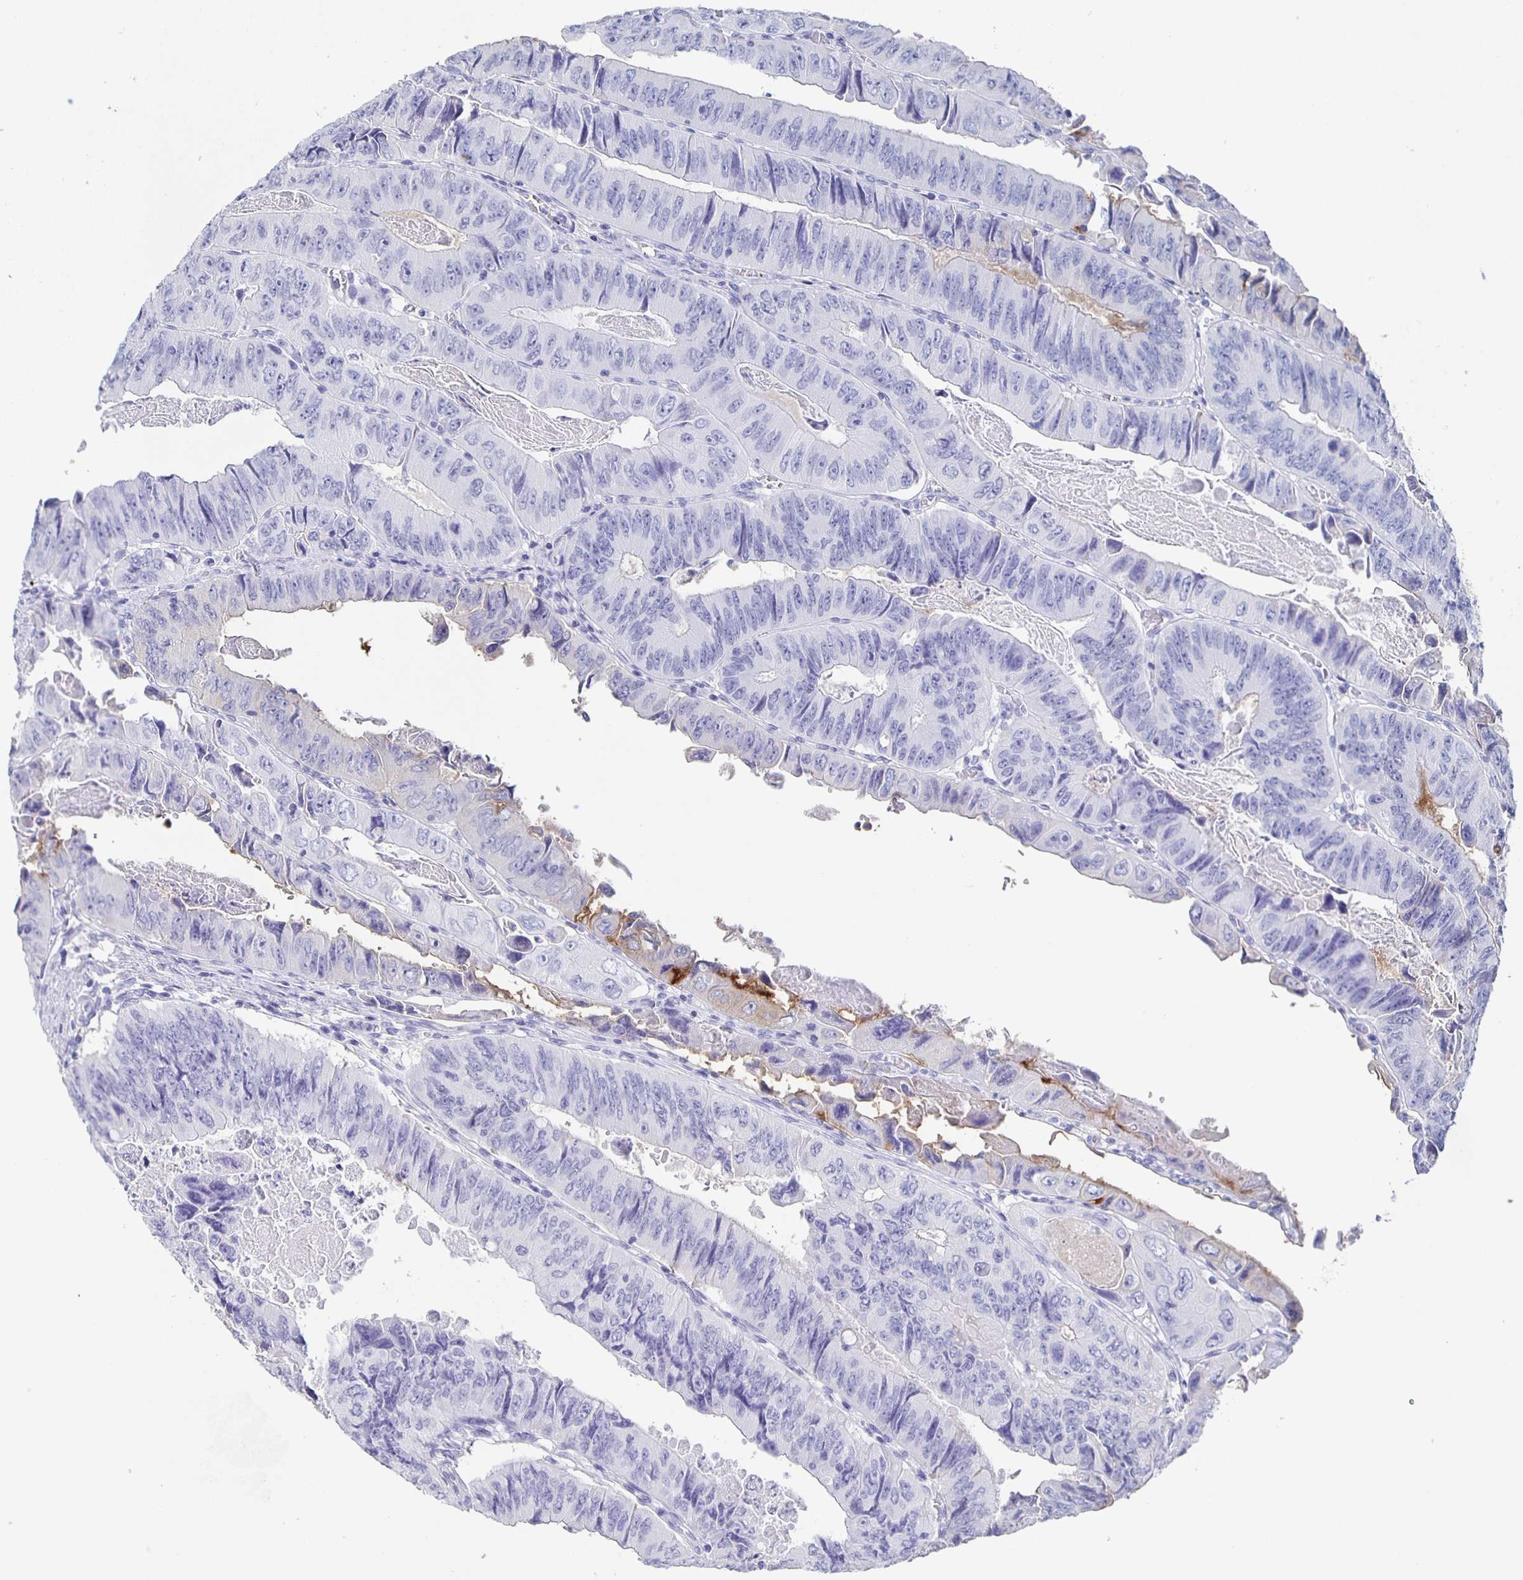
{"staining": {"intensity": "negative", "quantity": "none", "location": "none"}, "tissue": "colorectal cancer", "cell_type": "Tumor cells", "image_type": "cancer", "snomed": [{"axis": "morphology", "description": "Adenocarcinoma, NOS"}, {"axis": "topography", "description": "Colon"}], "caption": "Tumor cells are negative for brown protein staining in adenocarcinoma (colorectal). (DAB IHC with hematoxylin counter stain).", "gene": "FGA", "patient": {"sex": "female", "age": 84}}